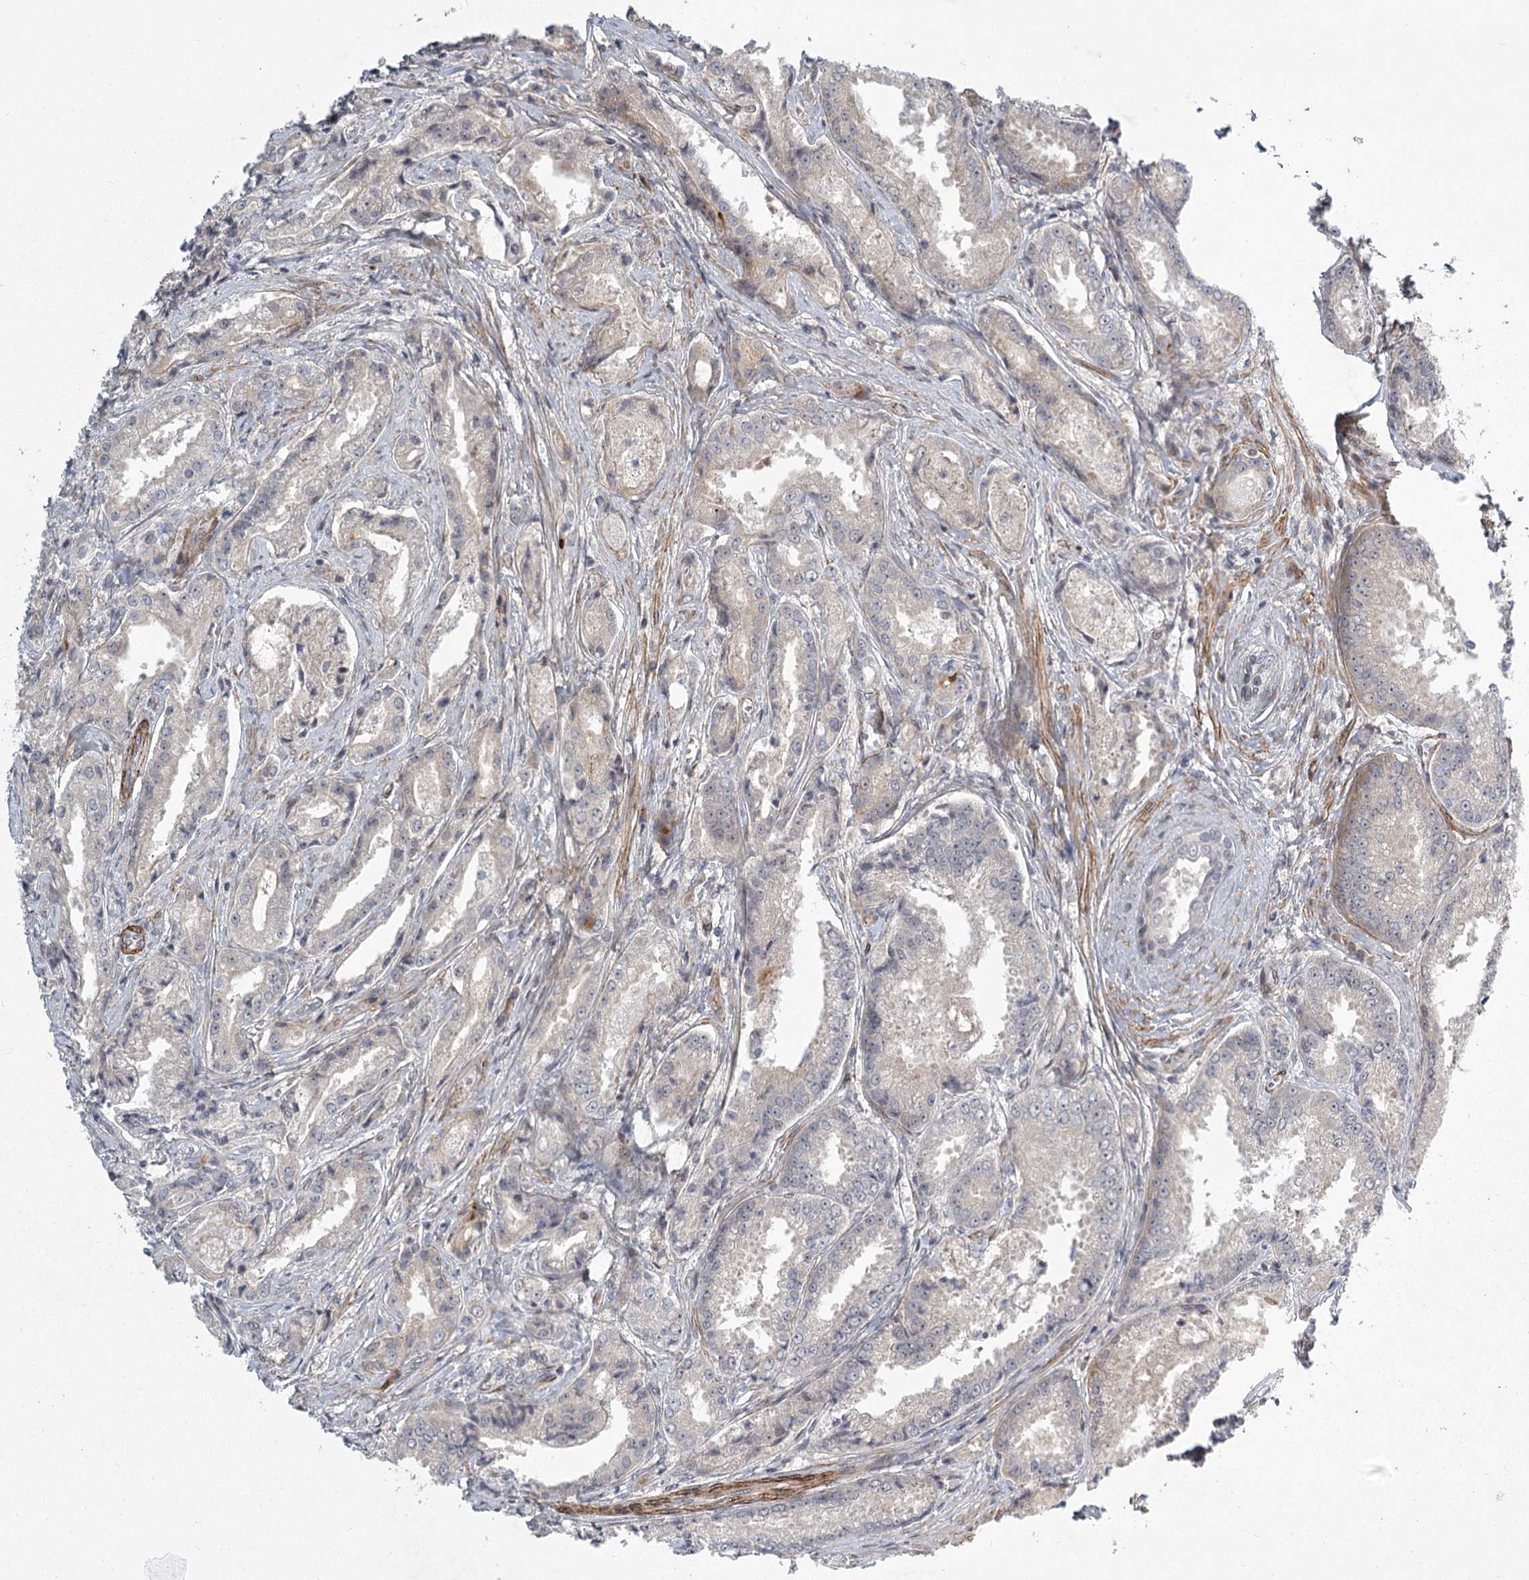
{"staining": {"intensity": "moderate", "quantity": "<25%", "location": "cytoplasmic/membranous"}, "tissue": "prostate cancer", "cell_type": "Tumor cells", "image_type": "cancer", "snomed": [{"axis": "morphology", "description": "Adenocarcinoma, High grade"}, {"axis": "topography", "description": "Prostate"}], "caption": "Immunohistochemical staining of human prostate cancer displays low levels of moderate cytoplasmic/membranous staining in about <25% of tumor cells. The staining is performed using DAB brown chromogen to label protein expression. The nuclei are counter-stained blue using hematoxylin.", "gene": "MEPE", "patient": {"sex": "male", "age": 72}}